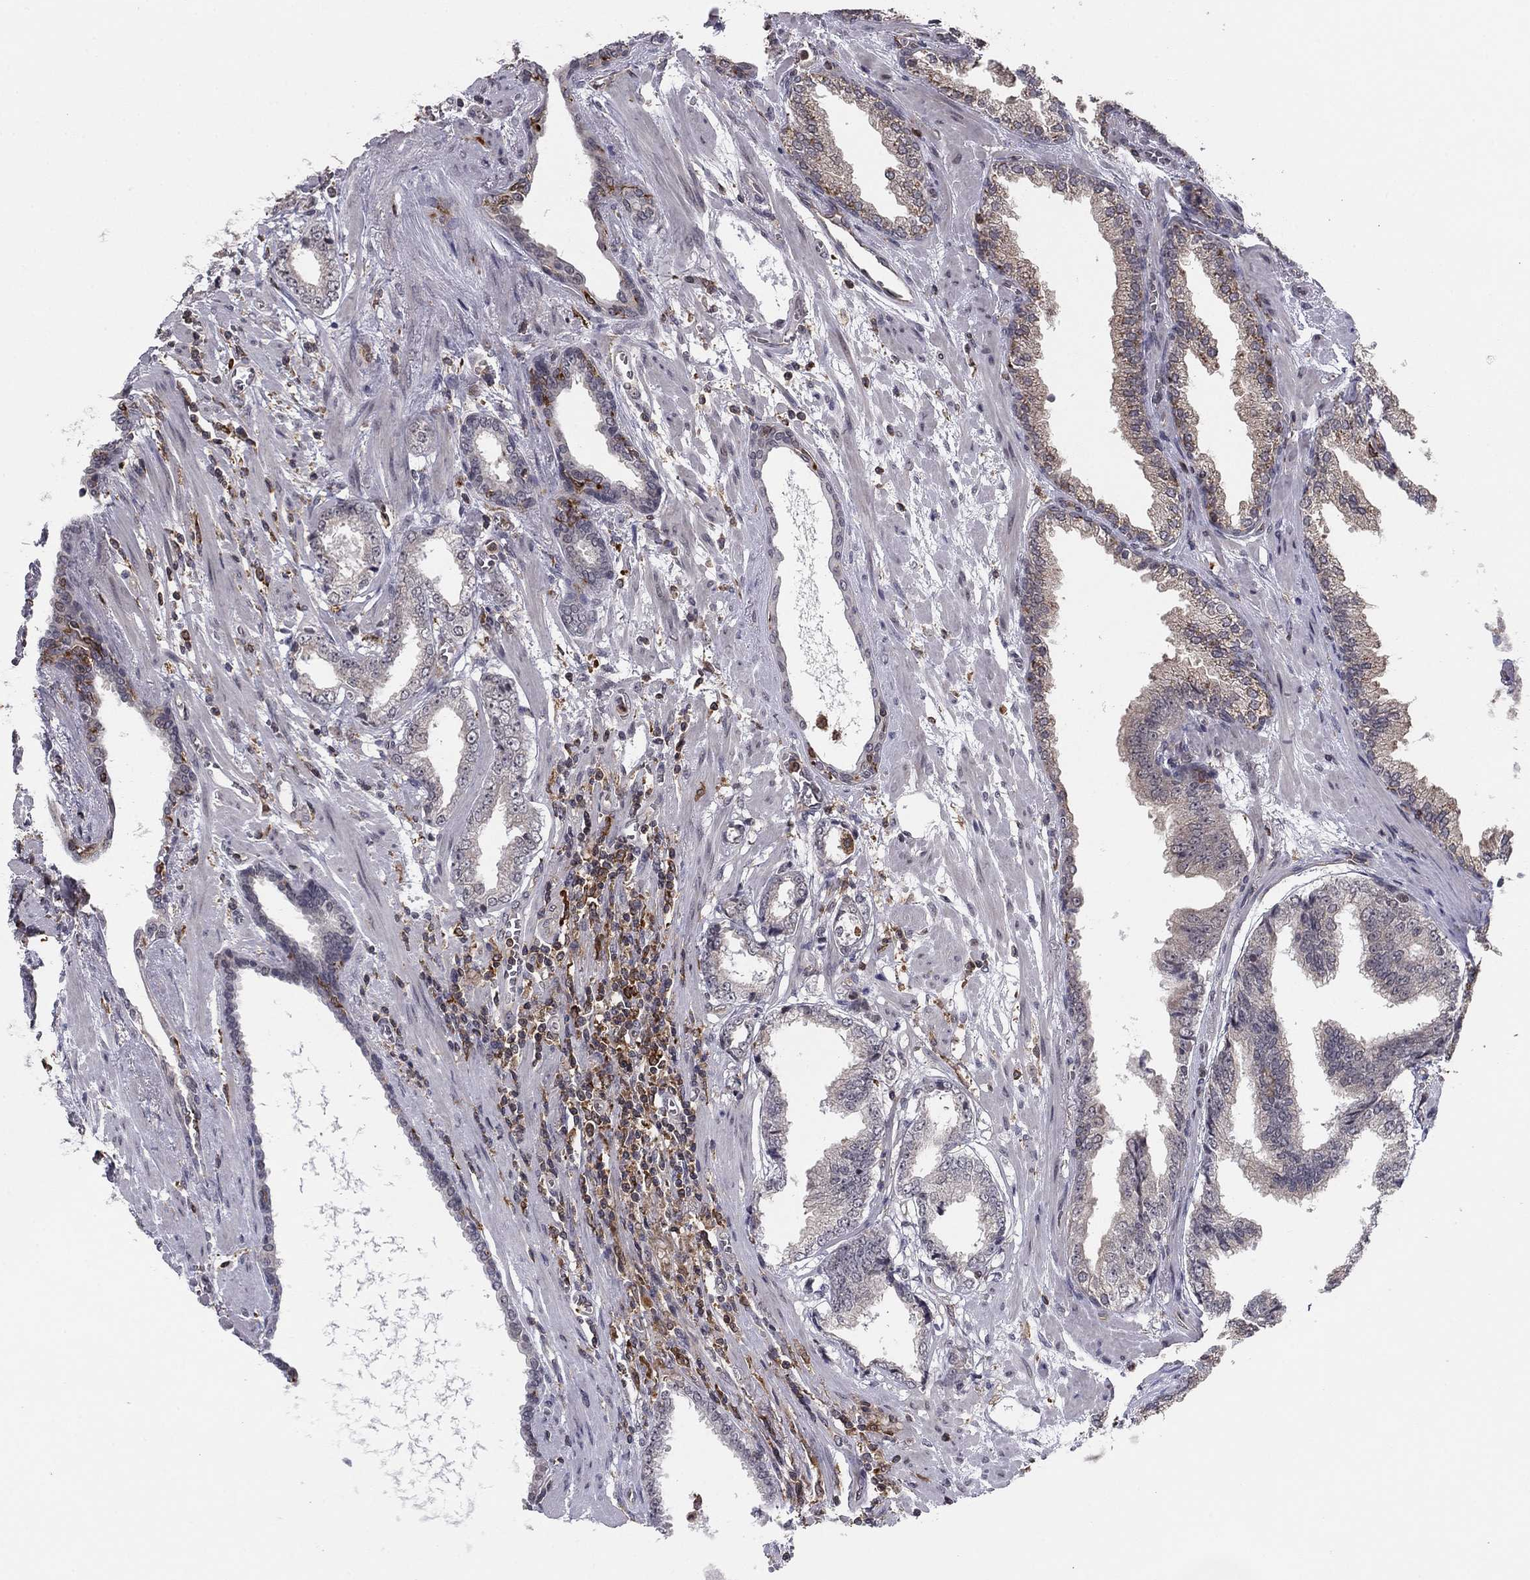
{"staining": {"intensity": "negative", "quantity": "none", "location": "none"}, "tissue": "prostate cancer", "cell_type": "Tumor cells", "image_type": "cancer", "snomed": [{"axis": "morphology", "description": "Adenocarcinoma, Low grade"}, {"axis": "topography", "description": "Prostate"}], "caption": "Tumor cells show no significant protein expression in low-grade adenocarcinoma (prostate). The staining was performed using DAB to visualize the protein expression in brown, while the nuclei were stained in blue with hematoxylin (Magnification: 20x).", "gene": "PLCB2", "patient": {"sex": "male", "age": 69}}